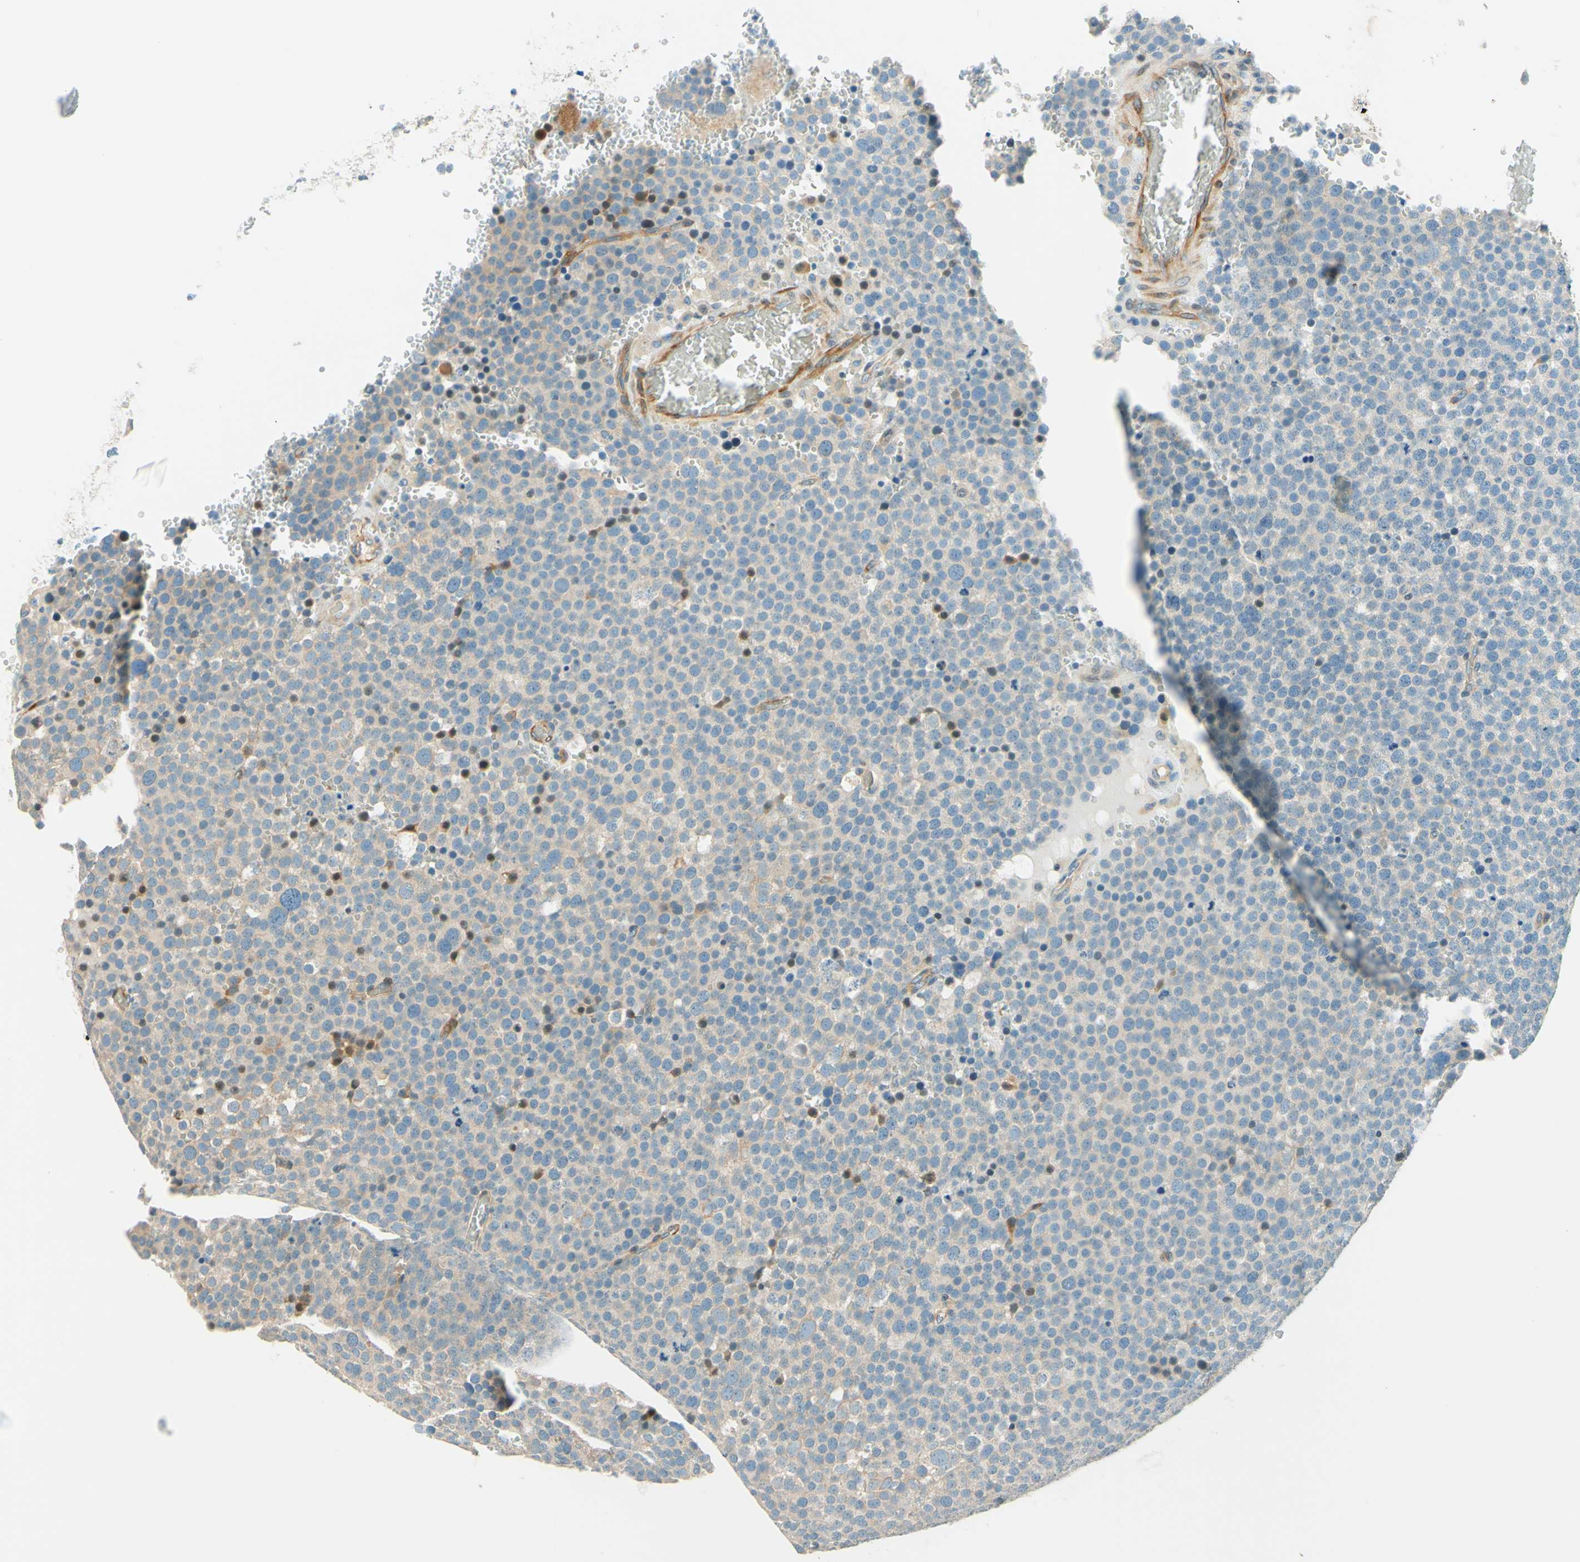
{"staining": {"intensity": "weak", "quantity": "25%-75%", "location": "cytoplasmic/membranous"}, "tissue": "testis cancer", "cell_type": "Tumor cells", "image_type": "cancer", "snomed": [{"axis": "morphology", "description": "Seminoma, NOS"}, {"axis": "topography", "description": "Testis"}], "caption": "Testis seminoma stained with a brown dye exhibits weak cytoplasmic/membranous positive expression in about 25%-75% of tumor cells.", "gene": "TAOK2", "patient": {"sex": "male", "age": 71}}